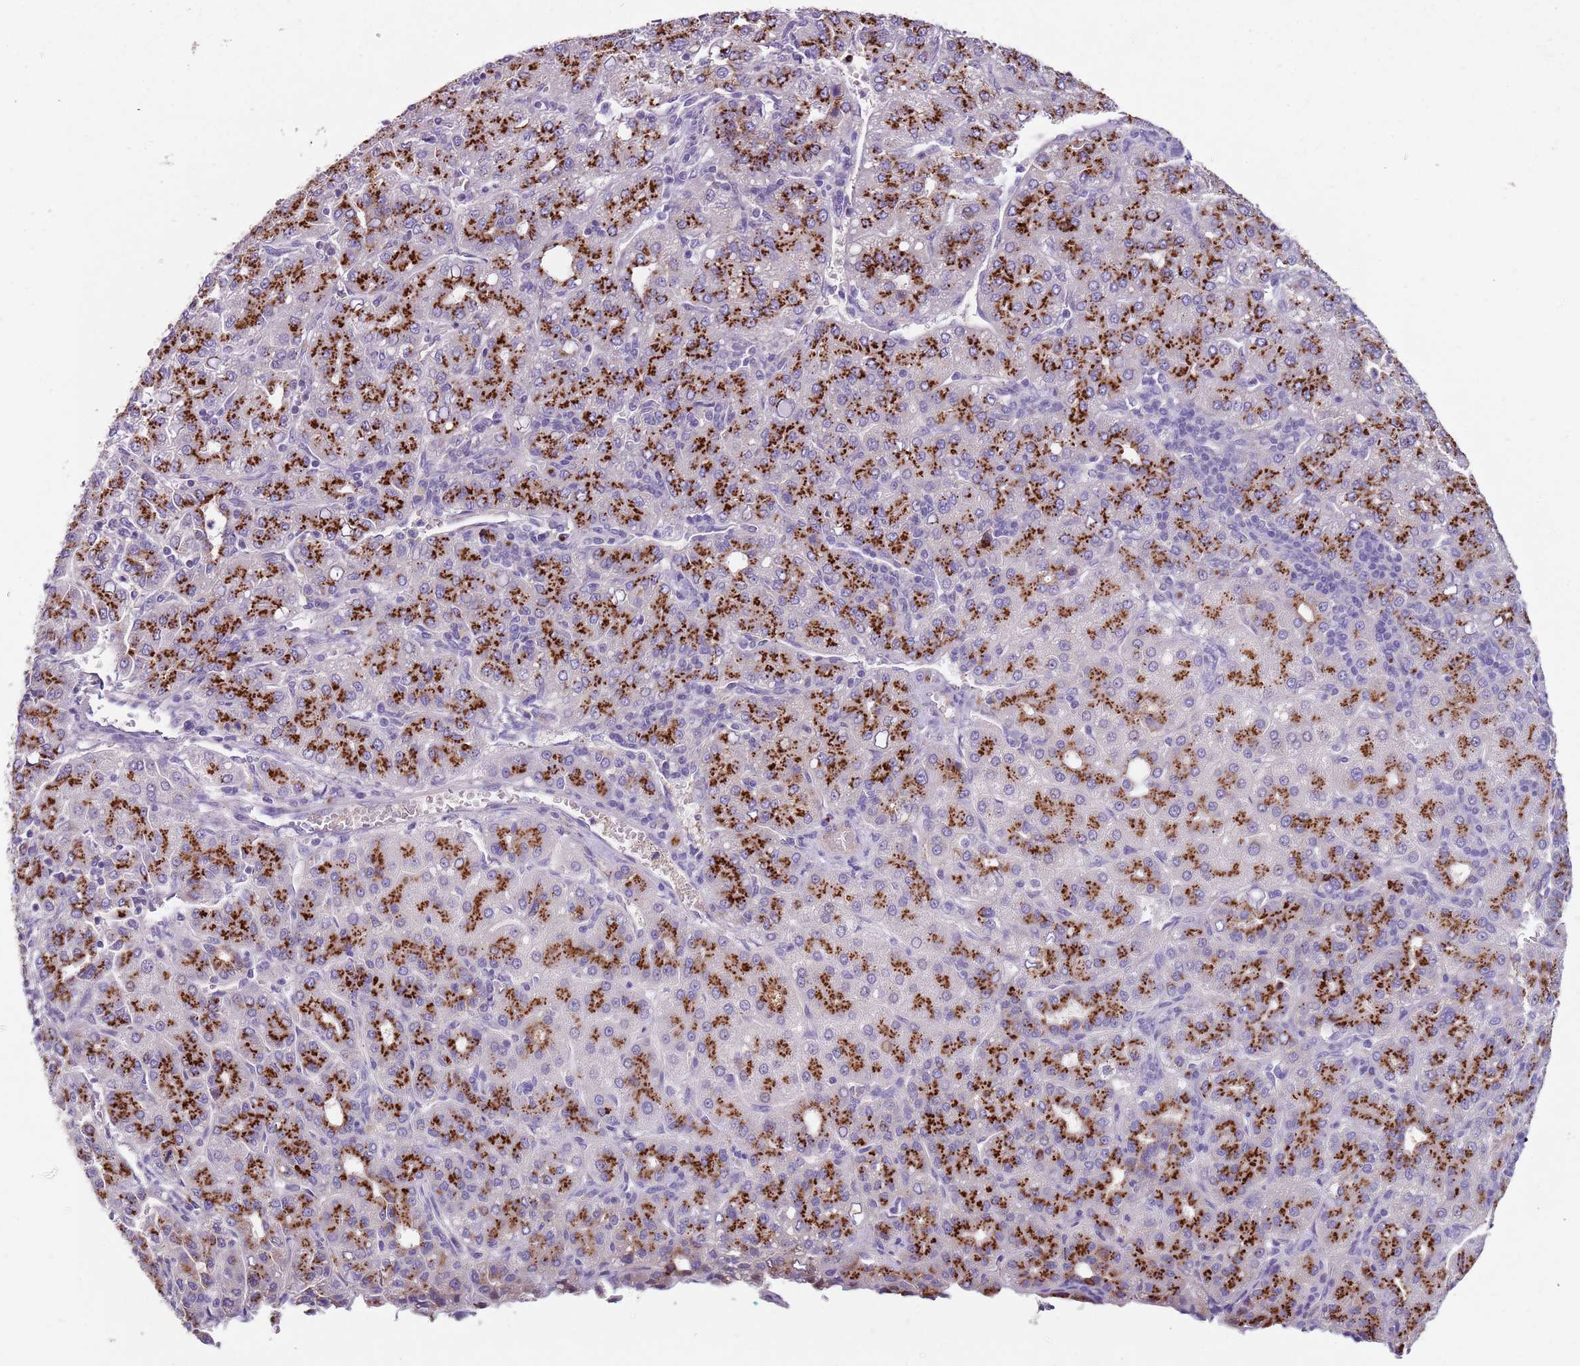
{"staining": {"intensity": "strong", "quantity": ">75%", "location": "cytoplasmic/membranous"}, "tissue": "liver cancer", "cell_type": "Tumor cells", "image_type": "cancer", "snomed": [{"axis": "morphology", "description": "Carcinoma, Hepatocellular, NOS"}, {"axis": "topography", "description": "Liver"}], "caption": "A brown stain shows strong cytoplasmic/membranous expression of a protein in liver cancer tumor cells.", "gene": "C2CD3", "patient": {"sex": "male", "age": 65}}